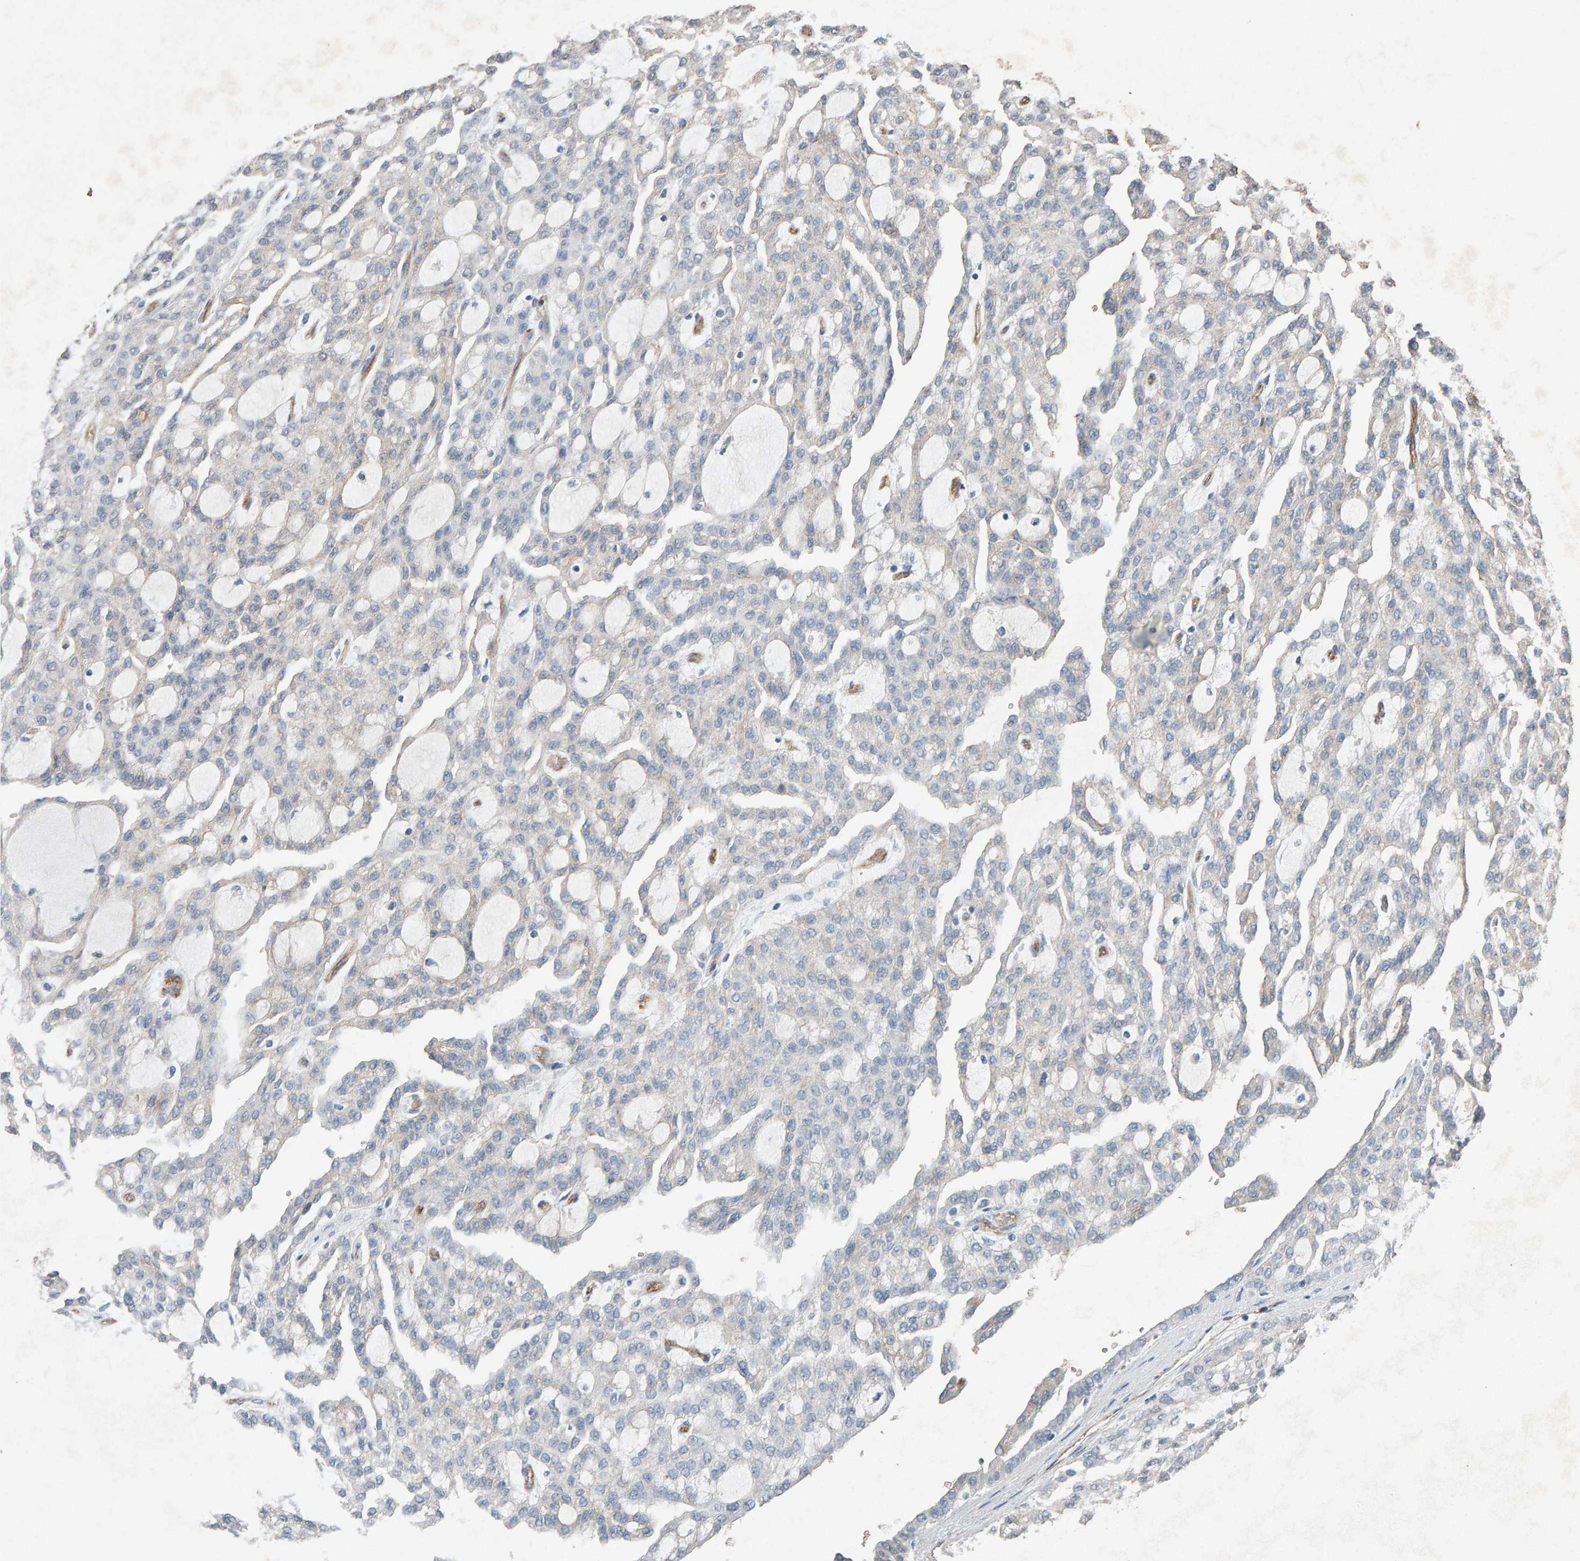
{"staining": {"intensity": "negative", "quantity": "none", "location": "none"}, "tissue": "renal cancer", "cell_type": "Tumor cells", "image_type": "cancer", "snomed": [{"axis": "morphology", "description": "Adenocarcinoma, NOS"}, {"axis": "topography", "description": "Kidney"}], "caption": "Photomicrograph shows no protein staining in tumor cells of renal adenocarcinoma tissue.", "gene": "PTPRM", "patient": {"sex": "male", "age": 63}}